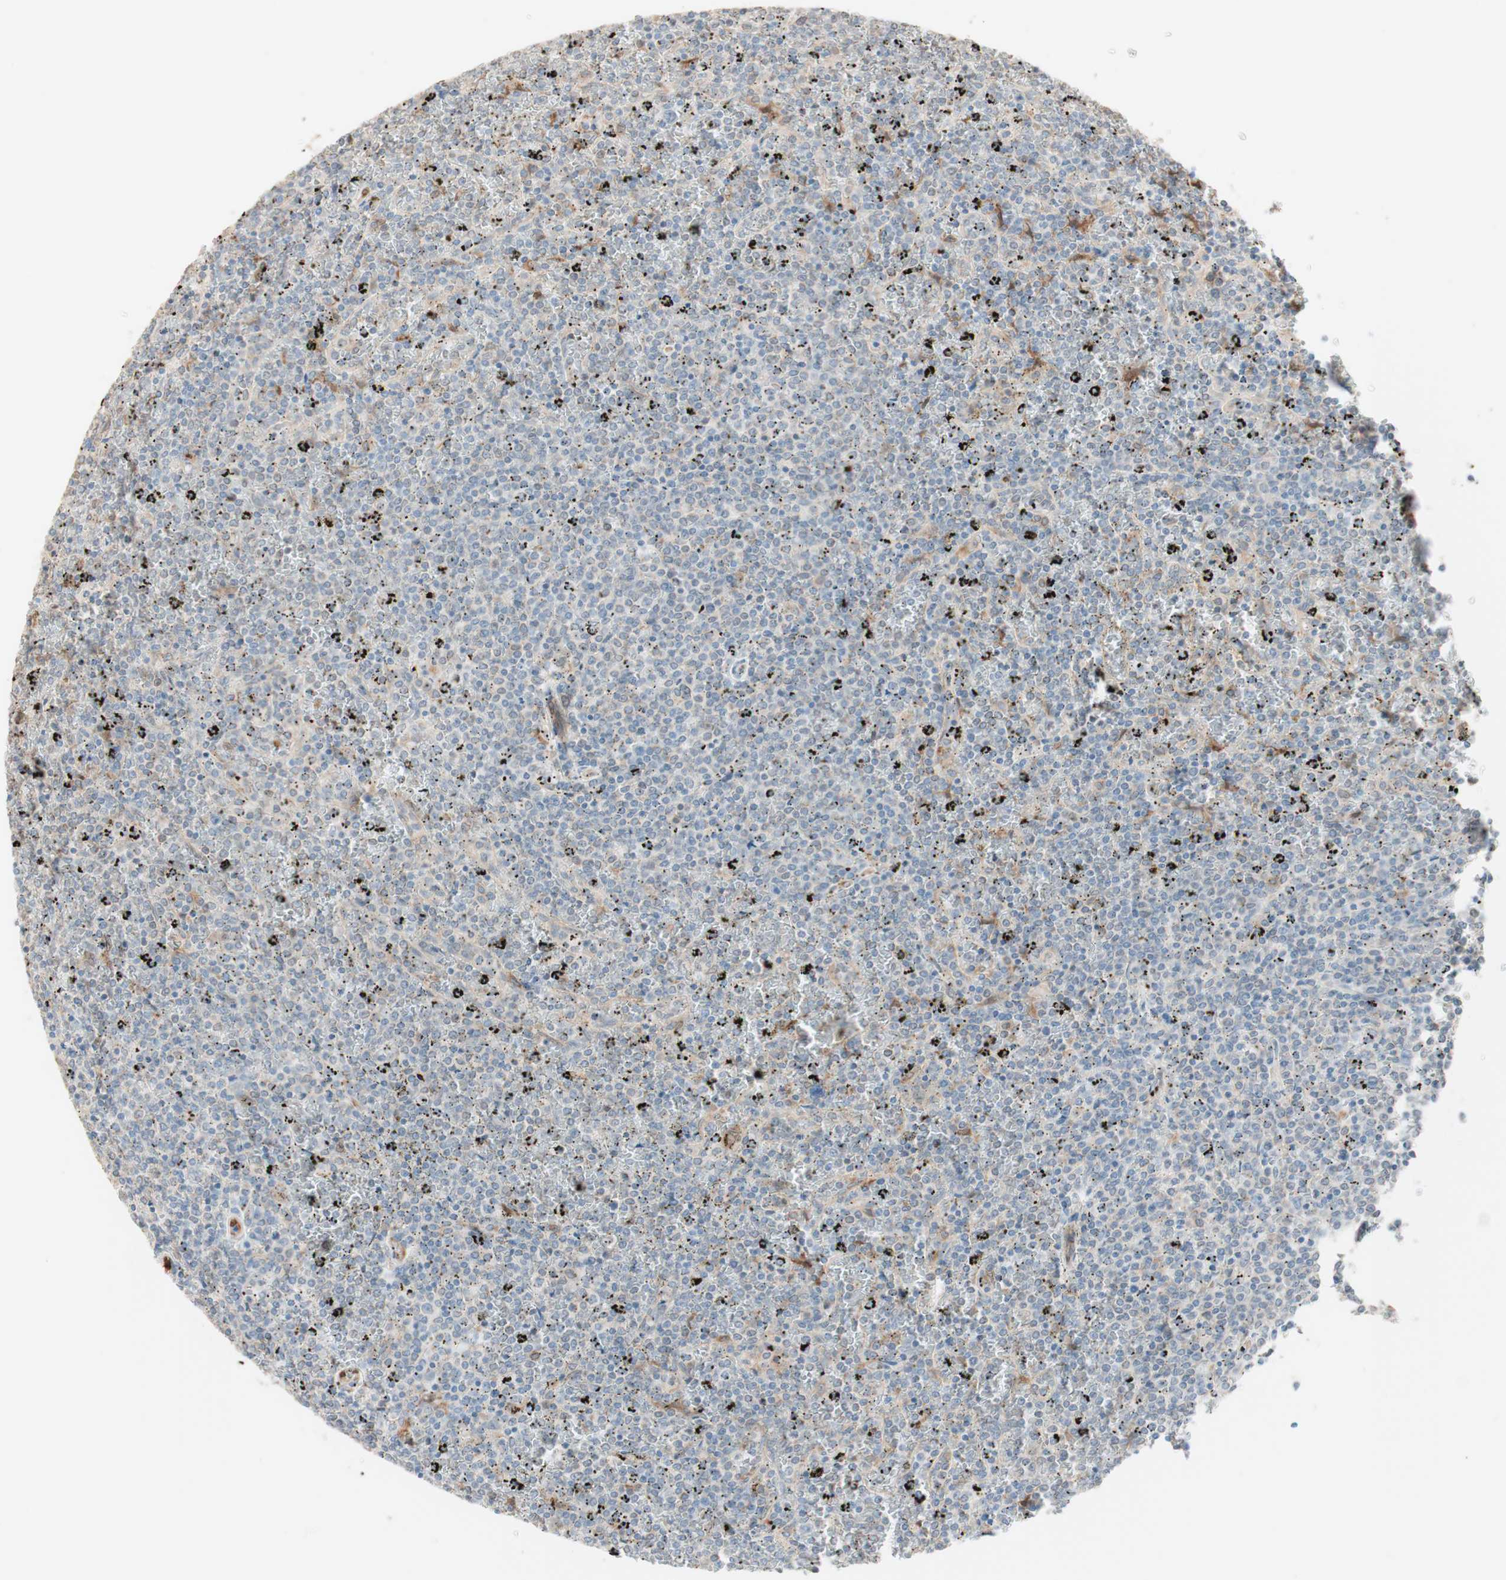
{"staining": {"intensity": "negative", "quantity": "none", "location": "none"}, "tissue": "lymphoma", "cell_type": "Tumor cells", "image_type": "cancer", "snomed": [{"axis": "morphology", "description": "Malignant lymphoma, non-Hodgkin's type, Low grade"}, {"axis": "topography", "description": "Spleen"}], "caption": "Human malignant lymphoma, non-Hodgkin's type (low-grade) stained for a protein using immunohistochemistry (IHC) demonstrates no staining in tumor cells.", "gene": "COMT", "patient": {"sex": "female", "age": 77}}